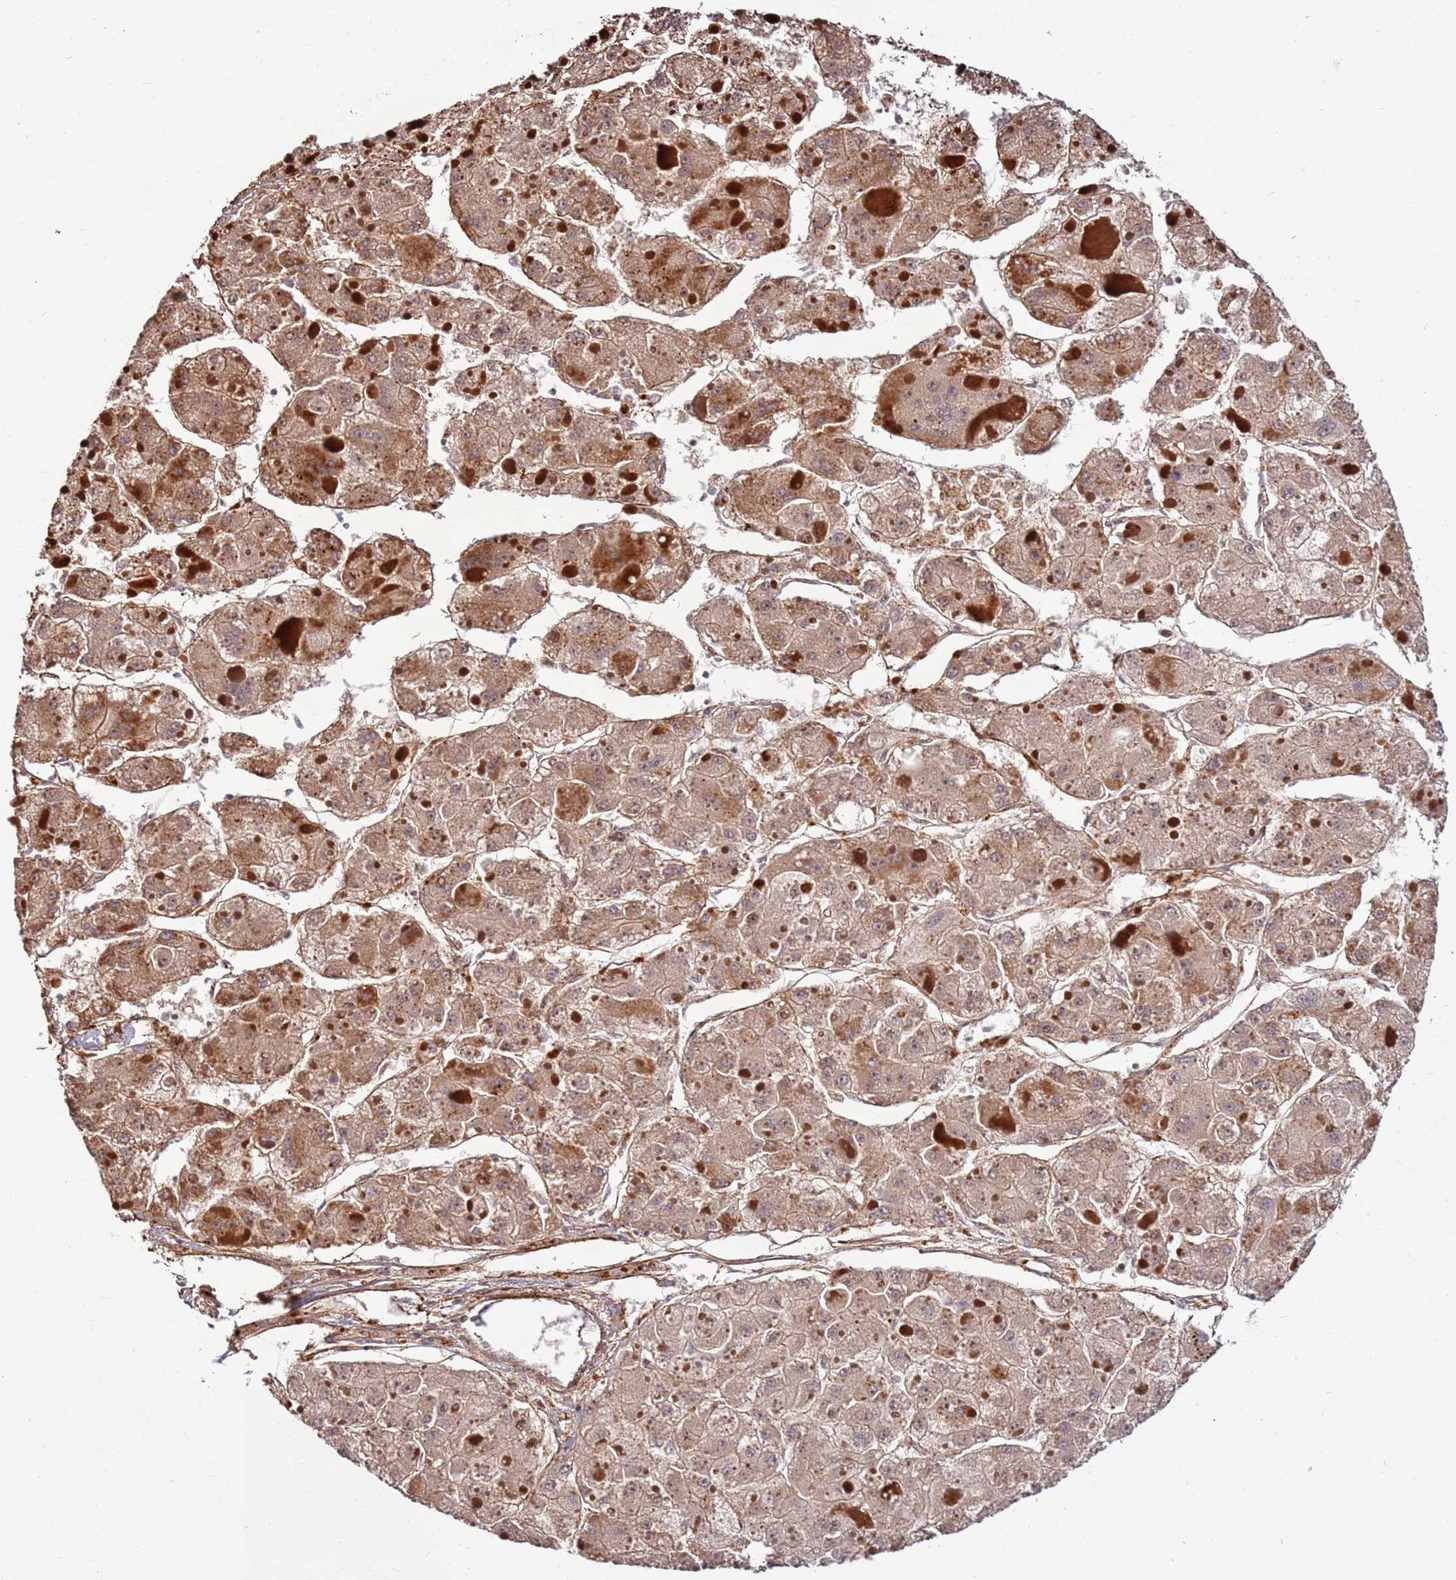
{"staining": {"intensity": "moderate", "quantity": ">75%", "location": "cytoplasmic/membranous"}, "tissue": "liver cancer", "cell_type": "Tumor cells", "image_type": "cancer", "snomed": [{"axis": "morphology", "description": "Carcinoma, Hepatocellular, NOS"}, {"axis": "topography", "description": "Liver"}], "caption": "Protein expression analysis of liver cancer shows moderate cytoplasmic/membranous expression in about >75% of tumor cells.", "gene": "RHBDL1", "patient": {"sex": "female", "age": 73}}